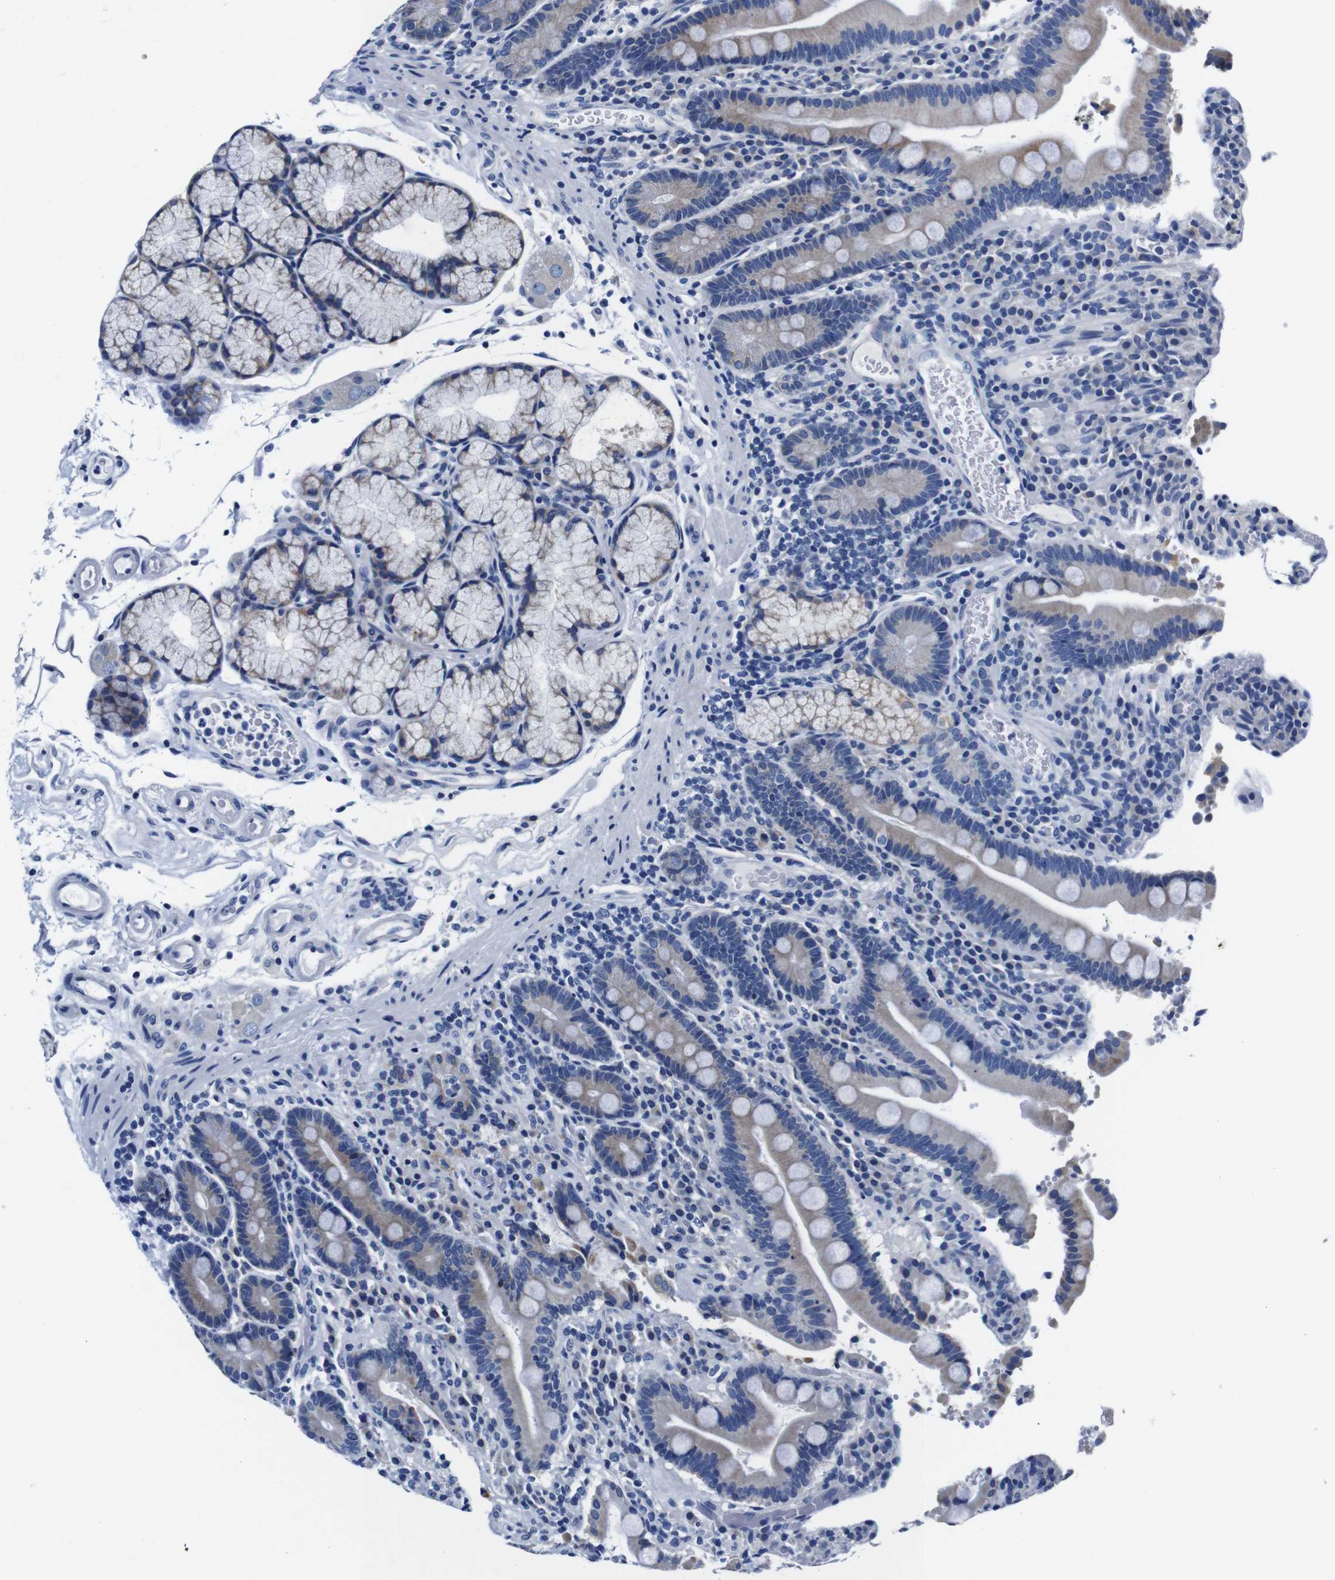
{"staining": {"intensity": "moderate", "quantity": "25%-75%", "location": "cytoplasmic/membranous"}, "tissue": "duodenum", "cell_type": "Glandular cells", "image_type": "normal", "snomed": [{"axis": "morphology", "description": "Normal tissue, NOS"}, {"axis": "topography", "description": "Small intestine, NOS"}], "caption": "Moderate cytoplasmic/membranous staining is seen in approximately 25%-75% of glandular cells in benign duodenum.", "gene": "SNX19", "patient": {"sex": "female", "age": 71}}